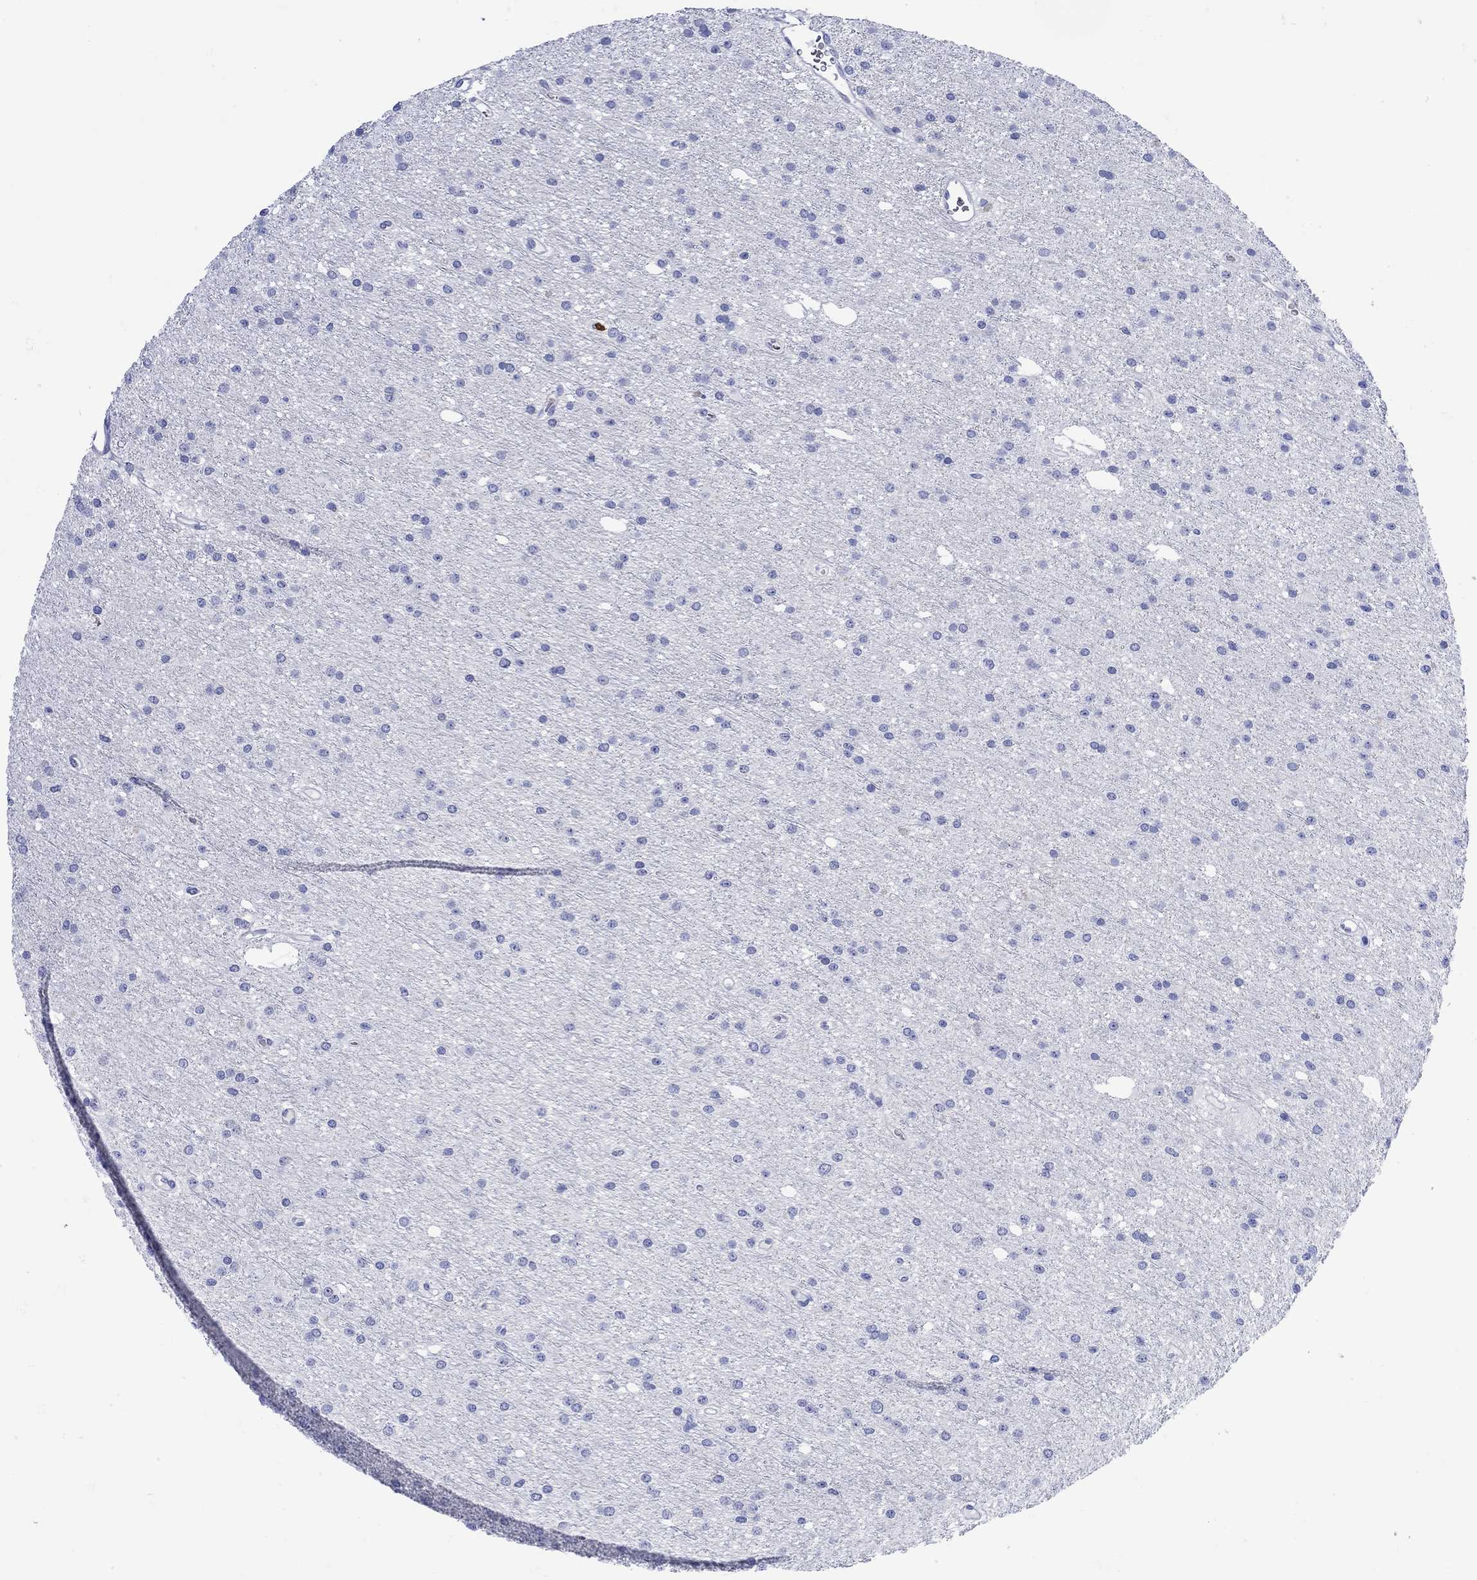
{"staining": {"intensity": "negative", "quantity": "none", "location": "none"}, "tissue": "glioma", "cell_type": "Tumor cells", "image_type": "cancer", "snomed": [{"axis": "morphology", "description": "Glioma, malignant, Low grade"}, {"axis": "topography", "description": "Brain"}], "caption": "Immunohistochemical staining of human malignant glioma (low-grade) displays no significant expression in tumor cells.", "gene": "LINGO3", "patient": {"sex": "male", "age": 27}}